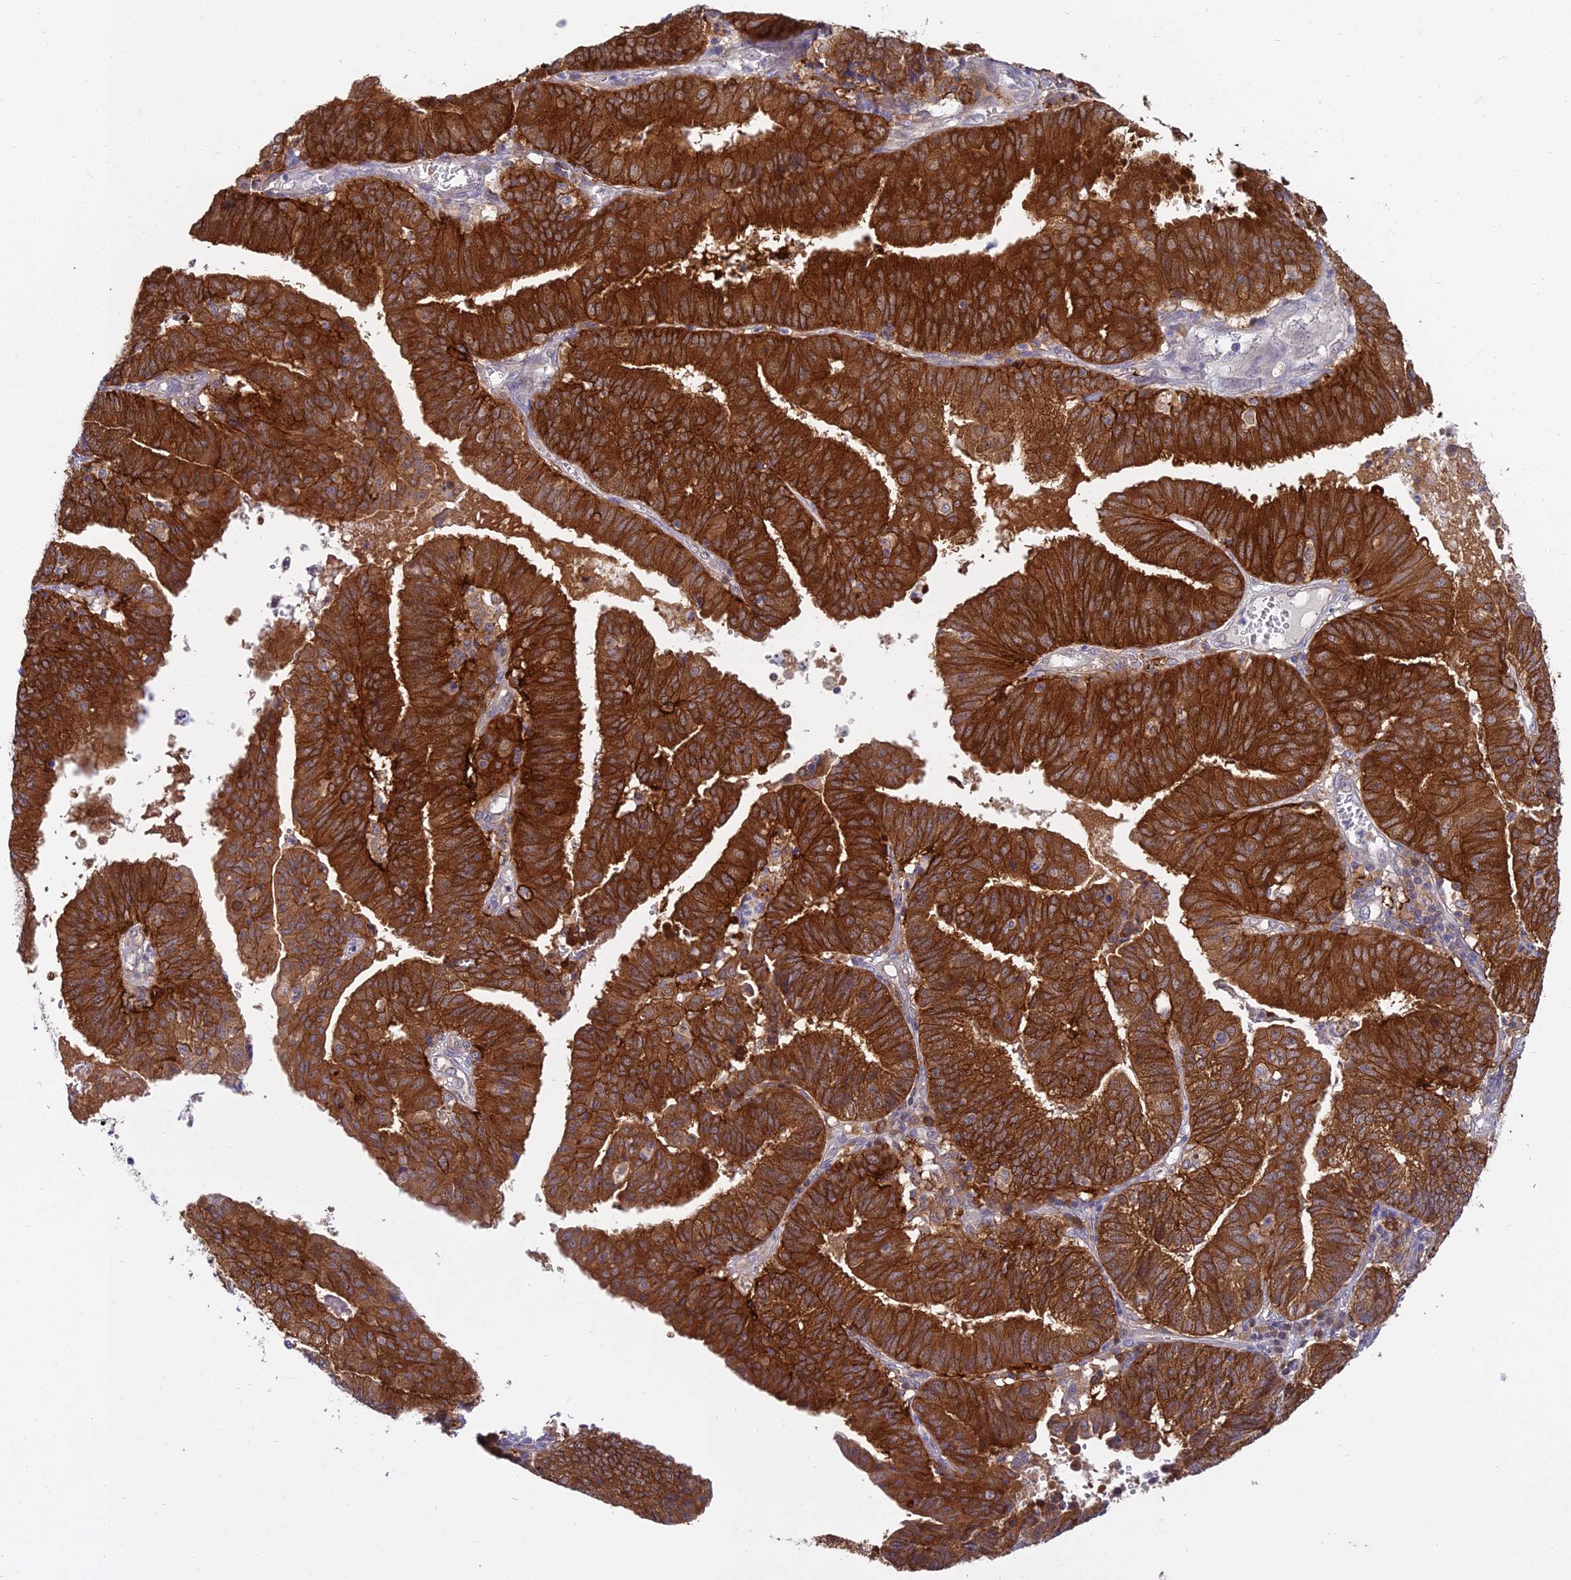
{"staining": {"intensity": "strong", "quantity": ">75%", "location": "cytoplasmic/membranous"}, "tissue": "endometrial cancer", "cell_type": "Tumor cells", "image_type": "cancer", "snomed": [{"axis": "morphology", "description": "Adenocarcinoma, NOS"}, {"axis": "topography", "description": "Endometrium"}], "caption": "The micrograph demonstrates a brown stain indicating the presence of a protein in the cytoplasmic/membranous of tumor cells in endometrial cancer (adenocarcinoma).", "gene": "UBE2G1", "patient": {"sex": "female", "age": 56}}